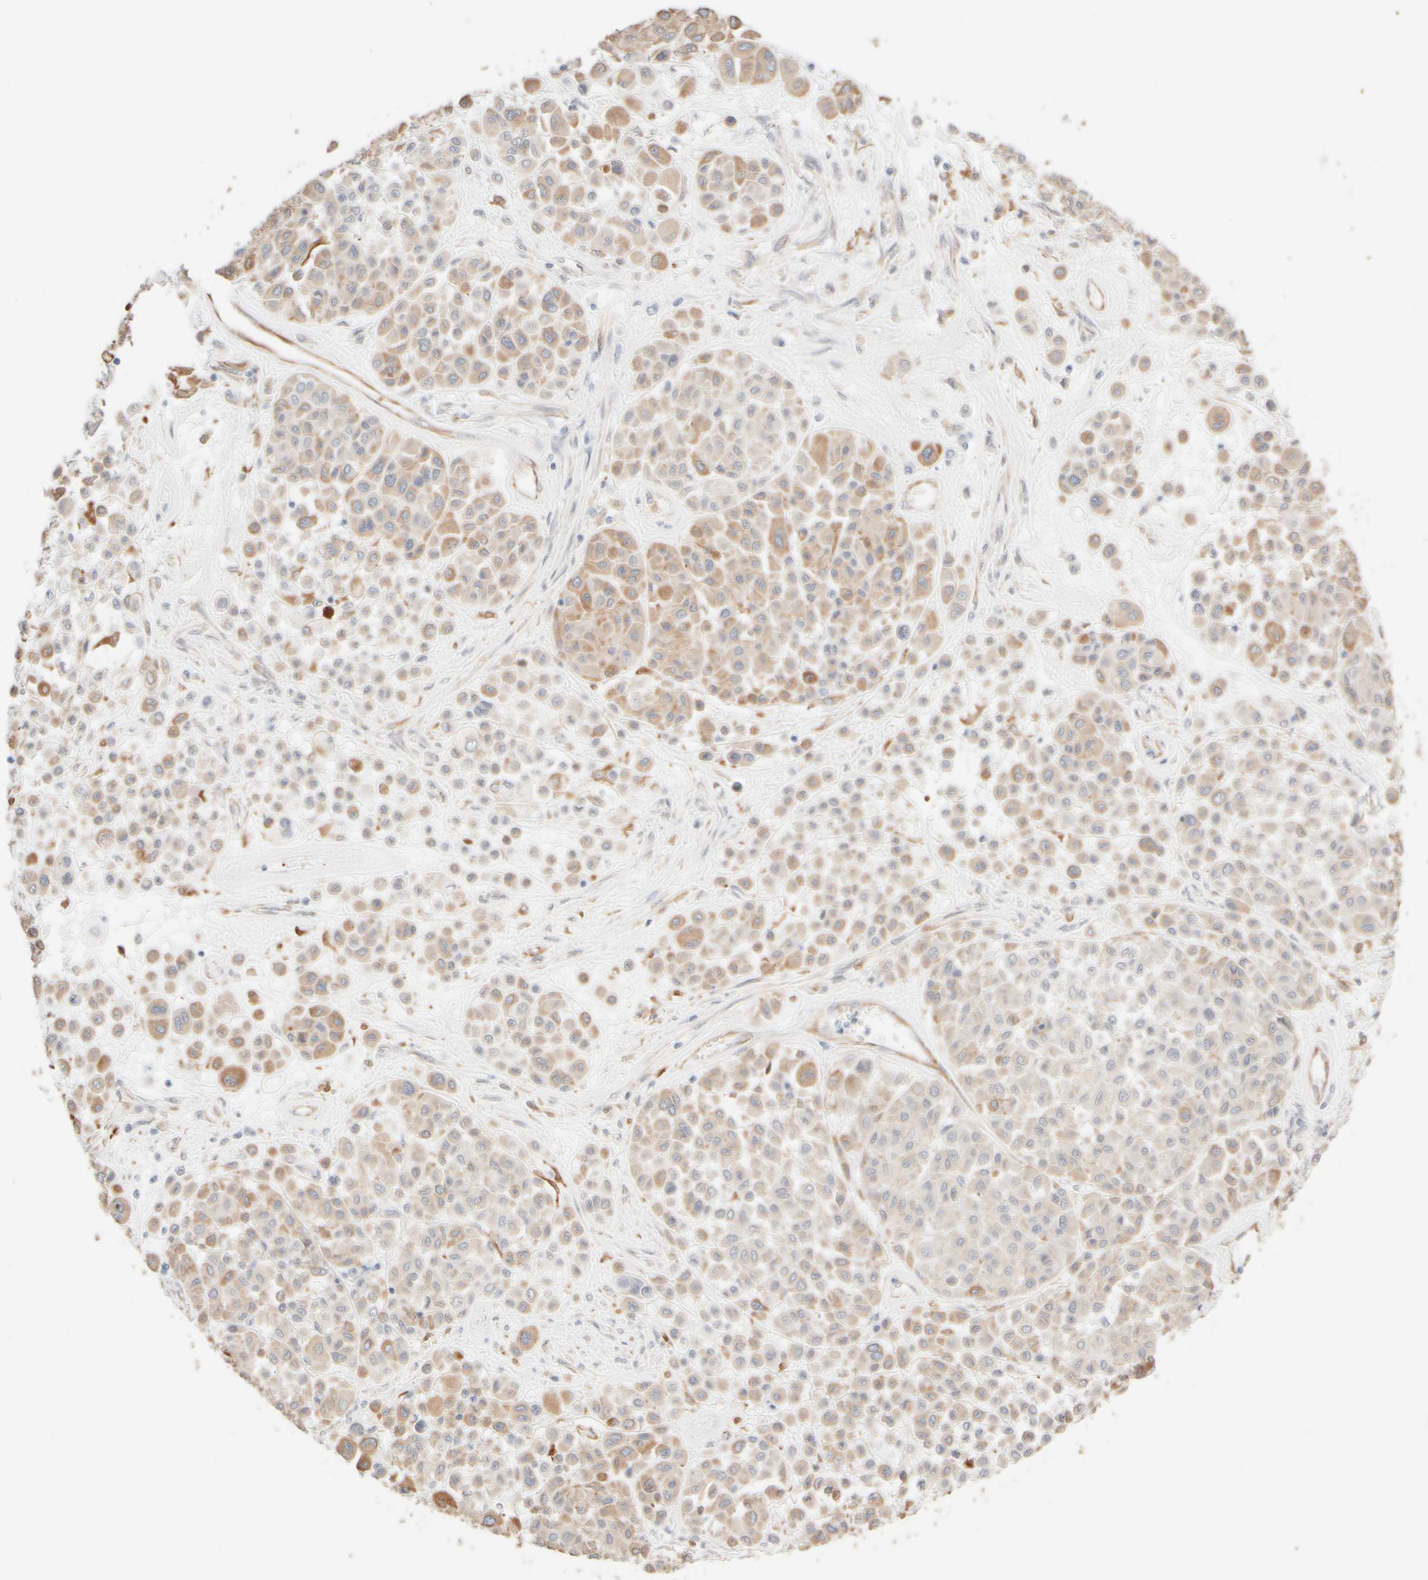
{"staining": {"intensity": "moderate", "quantity": "25%-75%", "location": "cytoplasmic/membranous"}, "tissue": "melanoma", "cell_type": "Tumor cells", "image_type": "cancer", "snomed": [{"axis": "morphology", "description": "Malignant melanoma, Metastatic site"}, {"axis": "topography", "description": "Soft tissue"}], "caption": "Approximately 25%-75% of tumor cells in malignant melanoma (metastatic site) show moderate cytoplasmic/membranous protein staining as visualized by brown immunohistochemical staining.", "gene": "KRT15", "patient": {"sex": "male", "age": 41}}